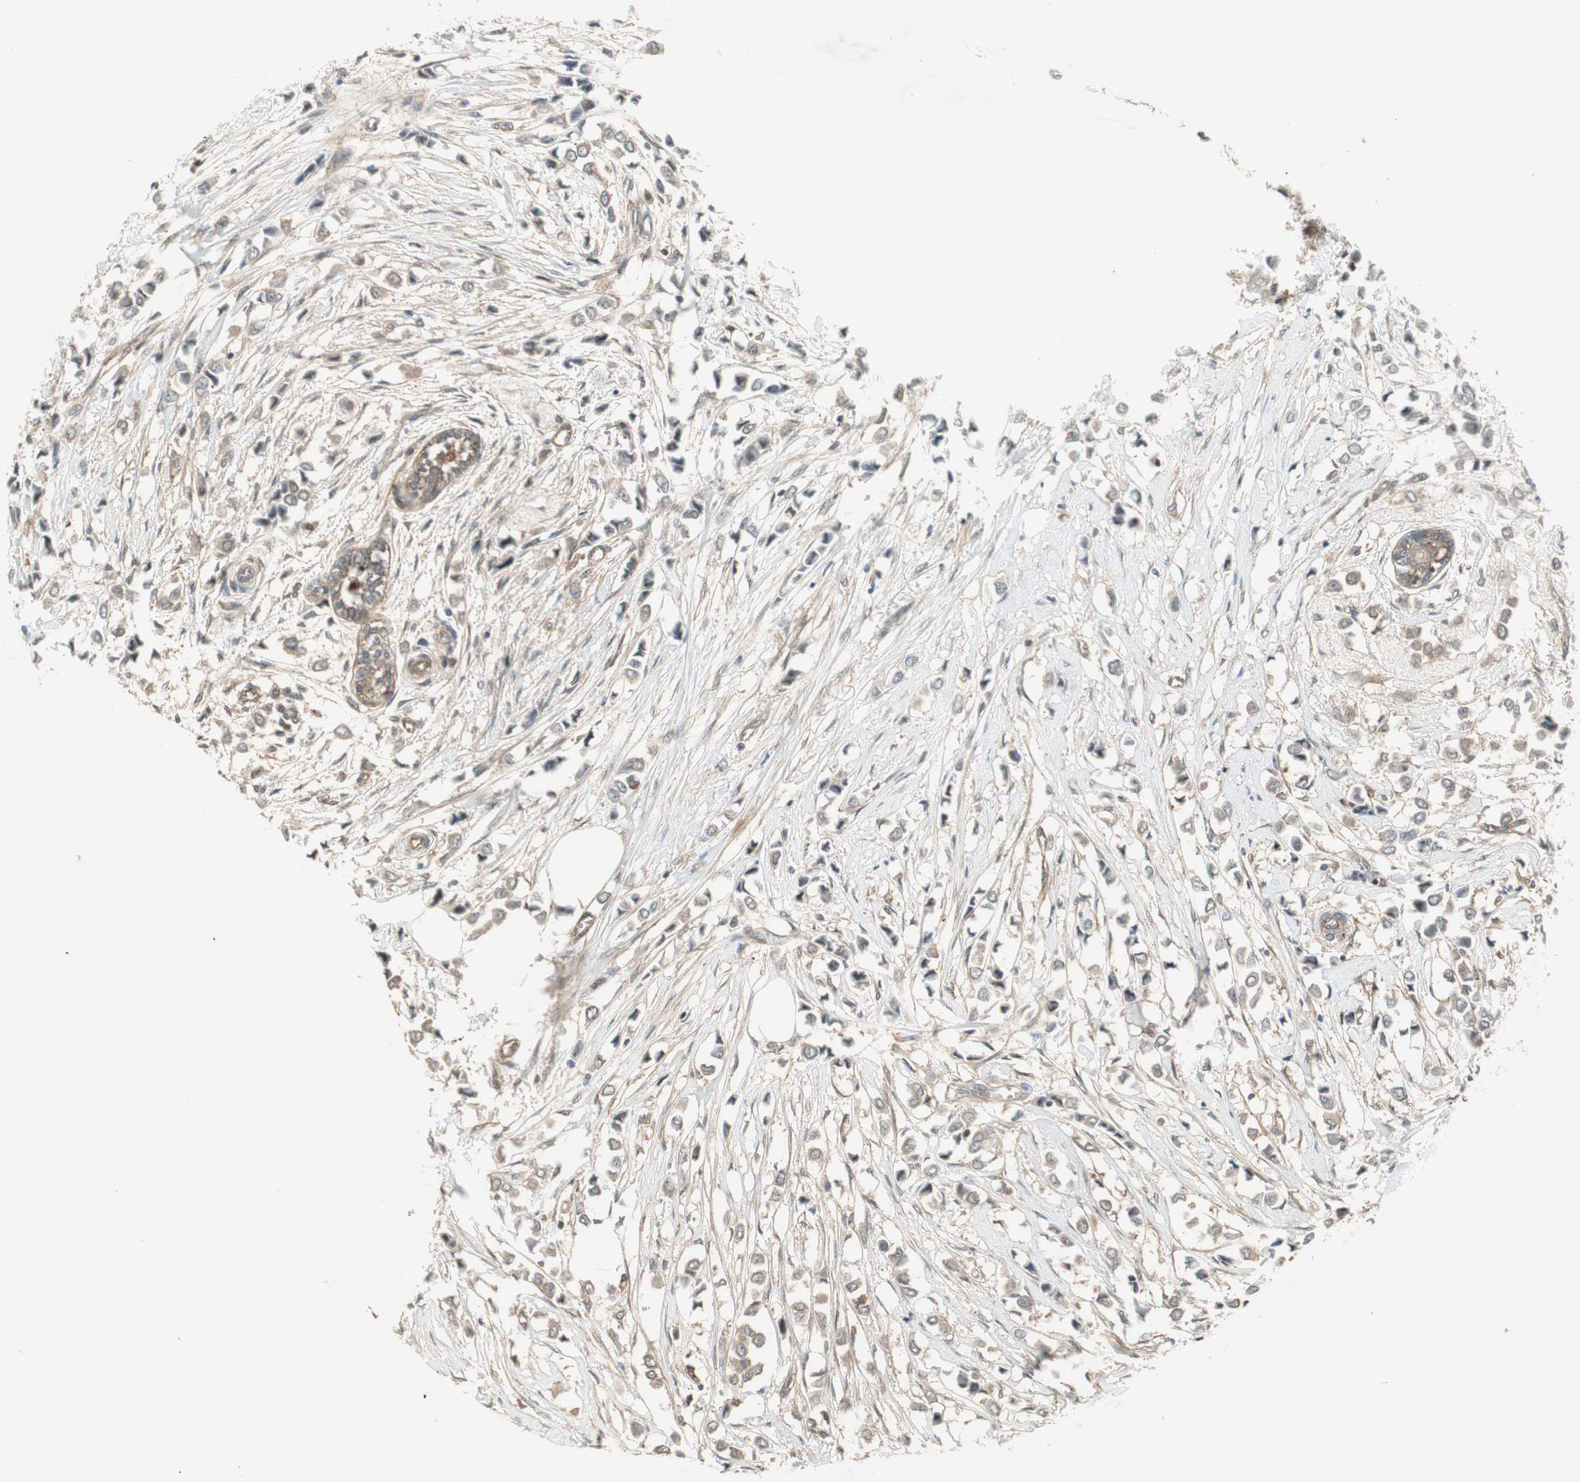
{"staining": {"intensity": "weak", "quantity": ">75%", "location": "cytoplasmic/membranous"}, "tissue": "breast cancer", "cell_type": "Tumor cells", "image_type": "cancer", "snomed": [{"axis": "morphology", "description": "Lobular carcinoma"}, {"axis": "topography", "description": "Breast"}], "caption": "A brown stain shows weak cytoplasmic/membranous expression of a protein in breast cancer tumor cells. The staining was performed using DAB, with brown indicating positive protein expression. Nuclei are stained blue with hematoxylin.", "gene": "PSMD8", "patient": {"sex": "female", "age": 51}}